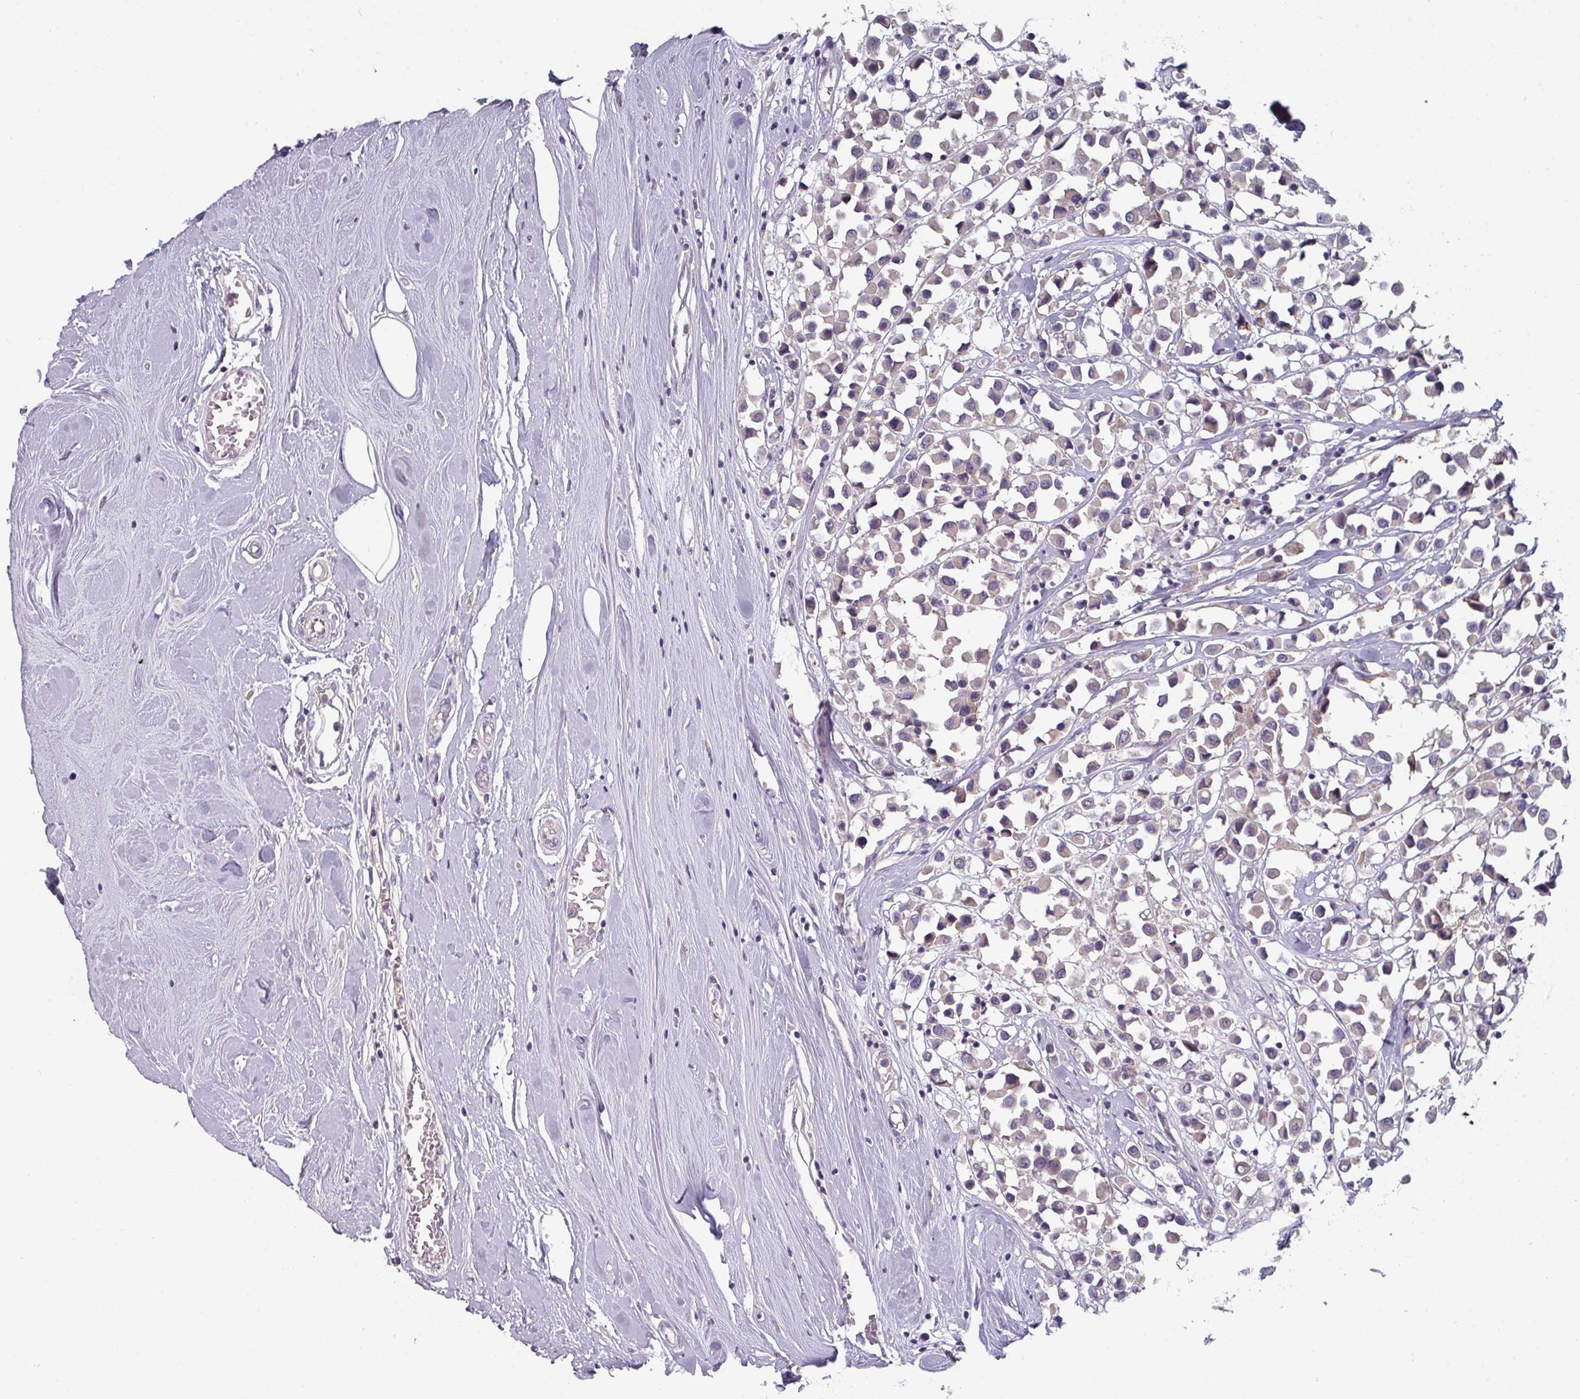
{"staining": {"intensity": "negative", "quantity": "none", "location": "none"}, "tissue": "breast cancer", "cell_type": "Tumor cells", "image_type": "cancer", "snomed": [{"axis": "morphology", "description": "Duct carcinoma"}, {"axis": "topography", "description": "Breast"}], "caption": "A high-resolution photomicrograph shows immunohistochemistry staining of breast cancer, which reveals no significant staining in tumor cells.", "gene": "PRAMEF8", "patient": {"sex": "female", "age": 61}}